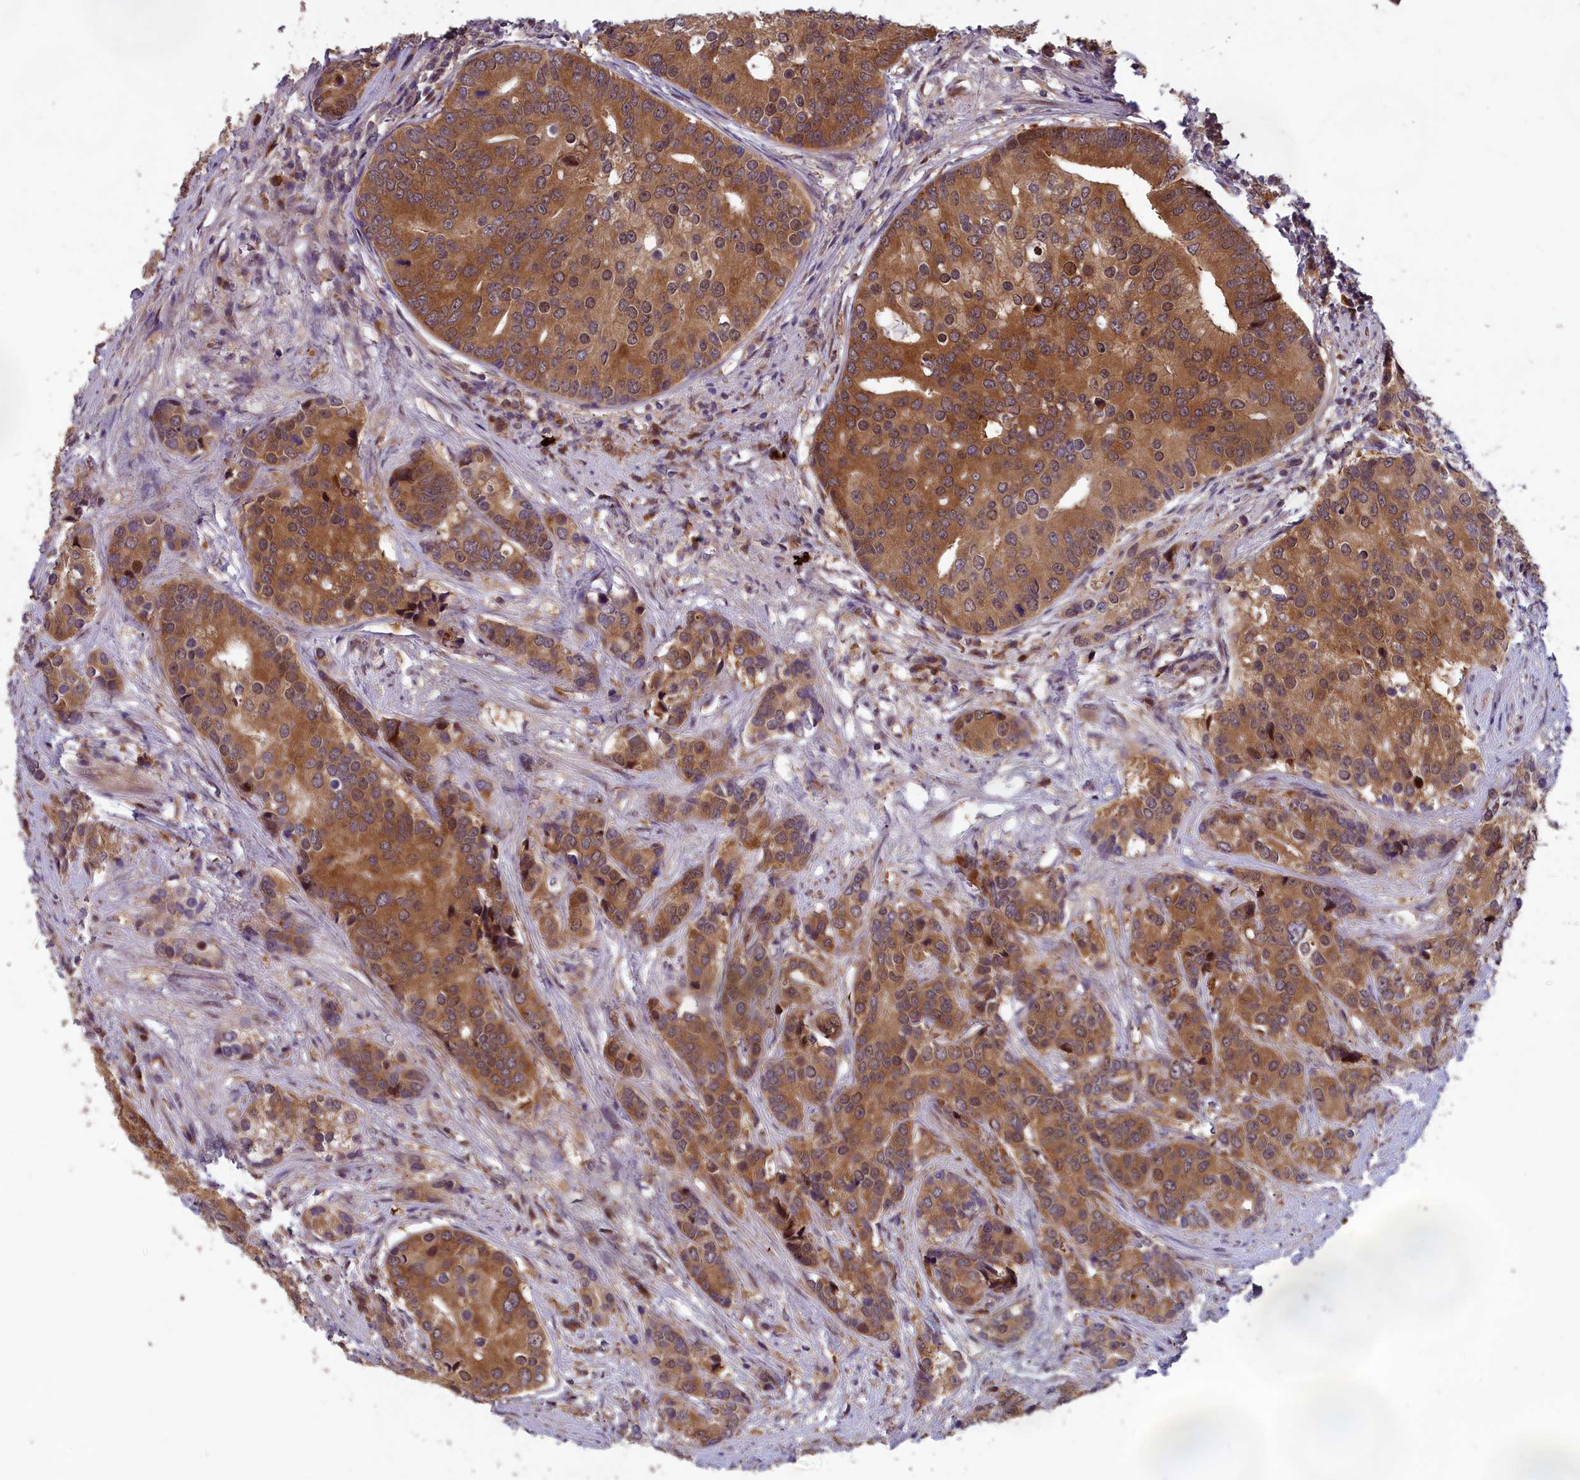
{"staining": {"intensity": "moderate", "quantity": ">75%", "location": "cytoplasmic/membranous,nuclear"}, "tissue": "prostate cancer", "cell_type": "Tumor cells", "image_type": "cancer", "snomed": [{"axis": "morphology", "description": "Adenocarcinoma, High grade"}, {"axis": "topography", "description": "Prostate"}], "caption": "DAB (3,3'-diaminobenzidine) immunohistochemical staining of human prostate adenocarcinoma (high-grade) reveals moderate cytoplasmic/membranous and nuclear protein positivity in approximately >75% of tumor cells.", "gene": "CCDC15", "patient": {"sex": "male", "age": 62}}